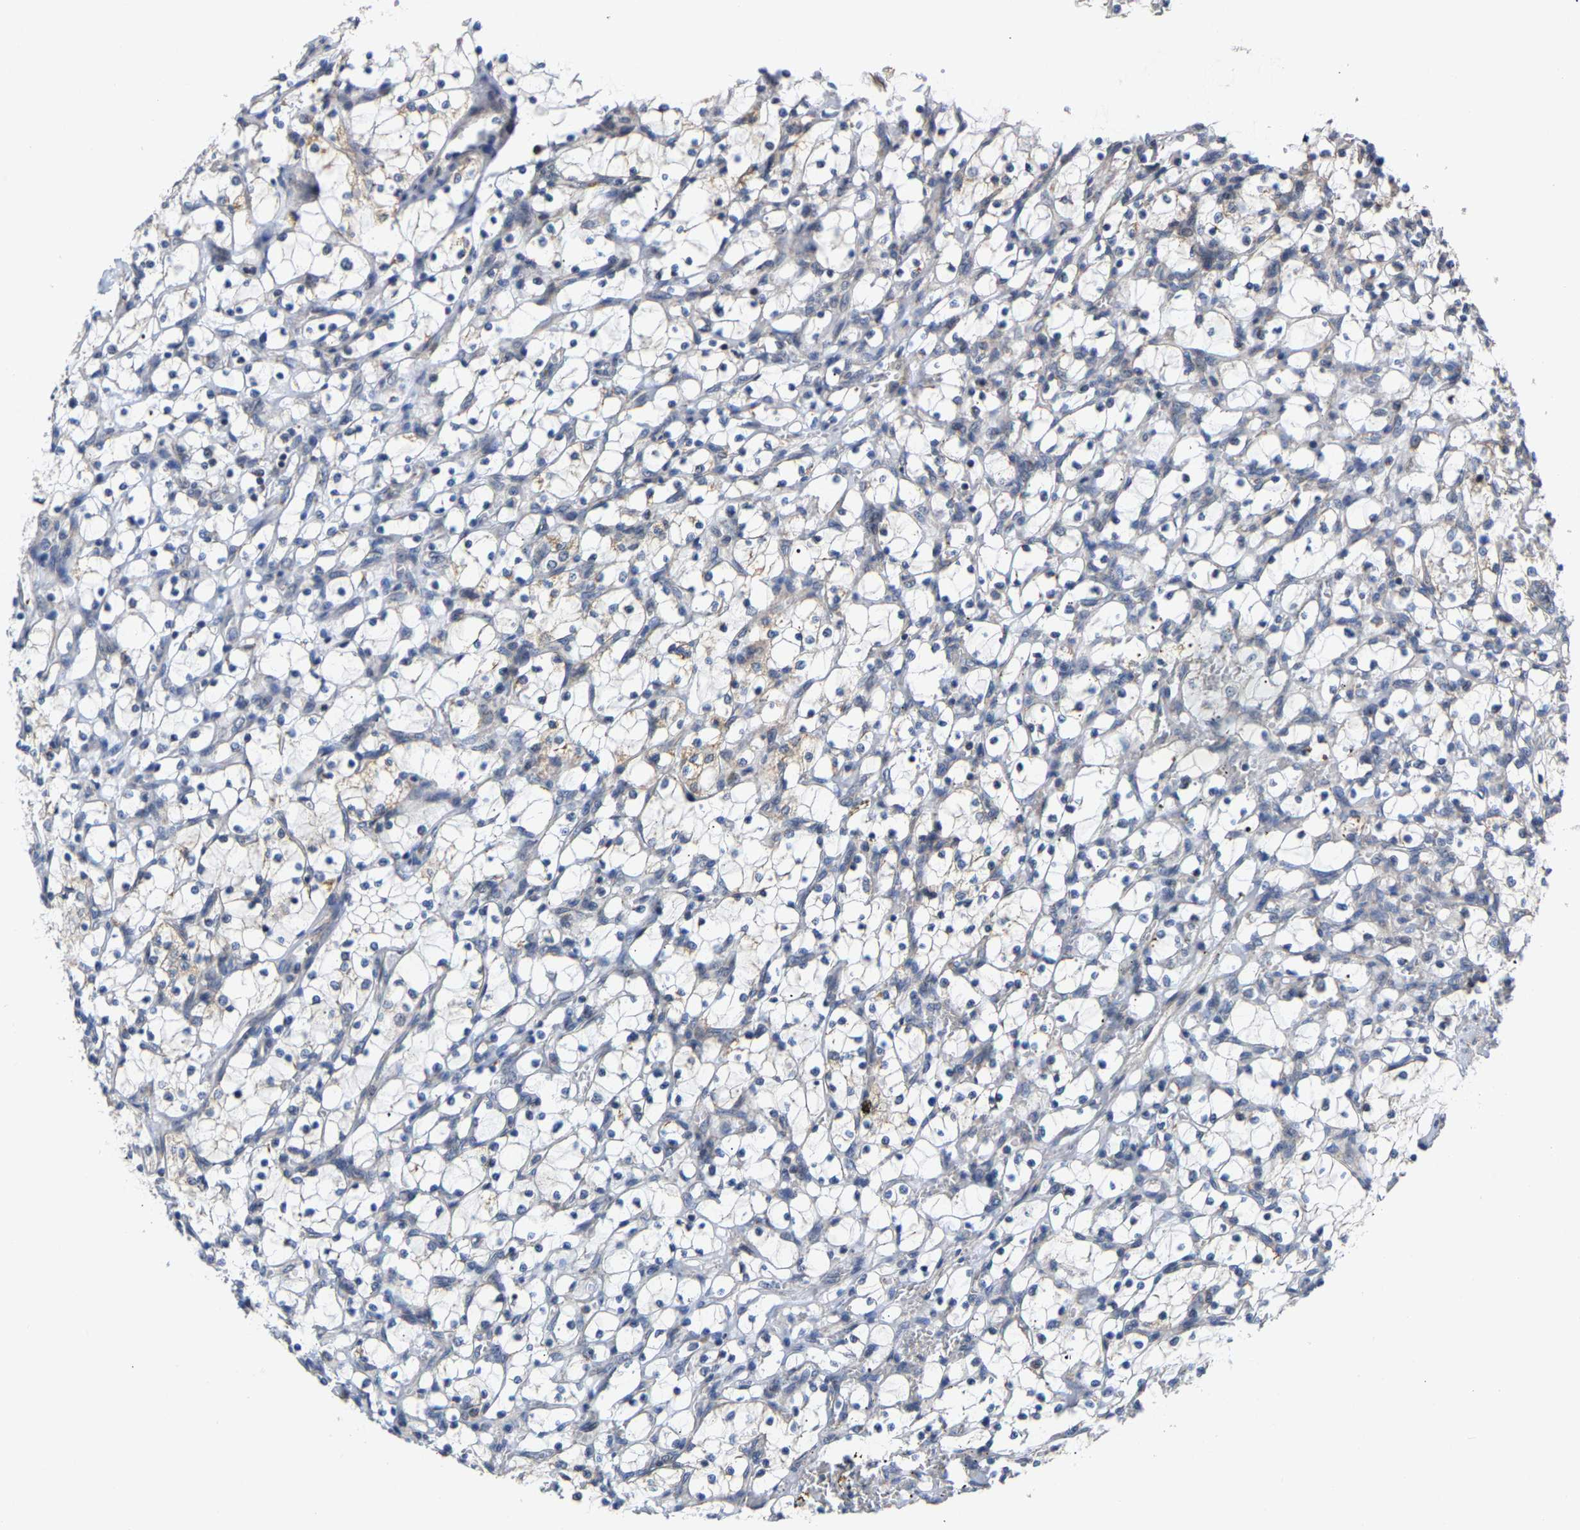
{"staining": {"intensity": "negative", "quantity": "none", "location": "none"}, "tissue": "renal cancer", "cell_type": "Tumor cells", "image_type": "cancer", "snomed": [{"axis": "morphology", "description": "Adenocarcinoma, NOS"}, {"axis": "topography", "description": "Kidney"}], "caption": "The micrograph displays no significant positivity in tumor cells of renal cancer.", "gene": "PCNT", "patient": {"sex": "female", "age": 69}}